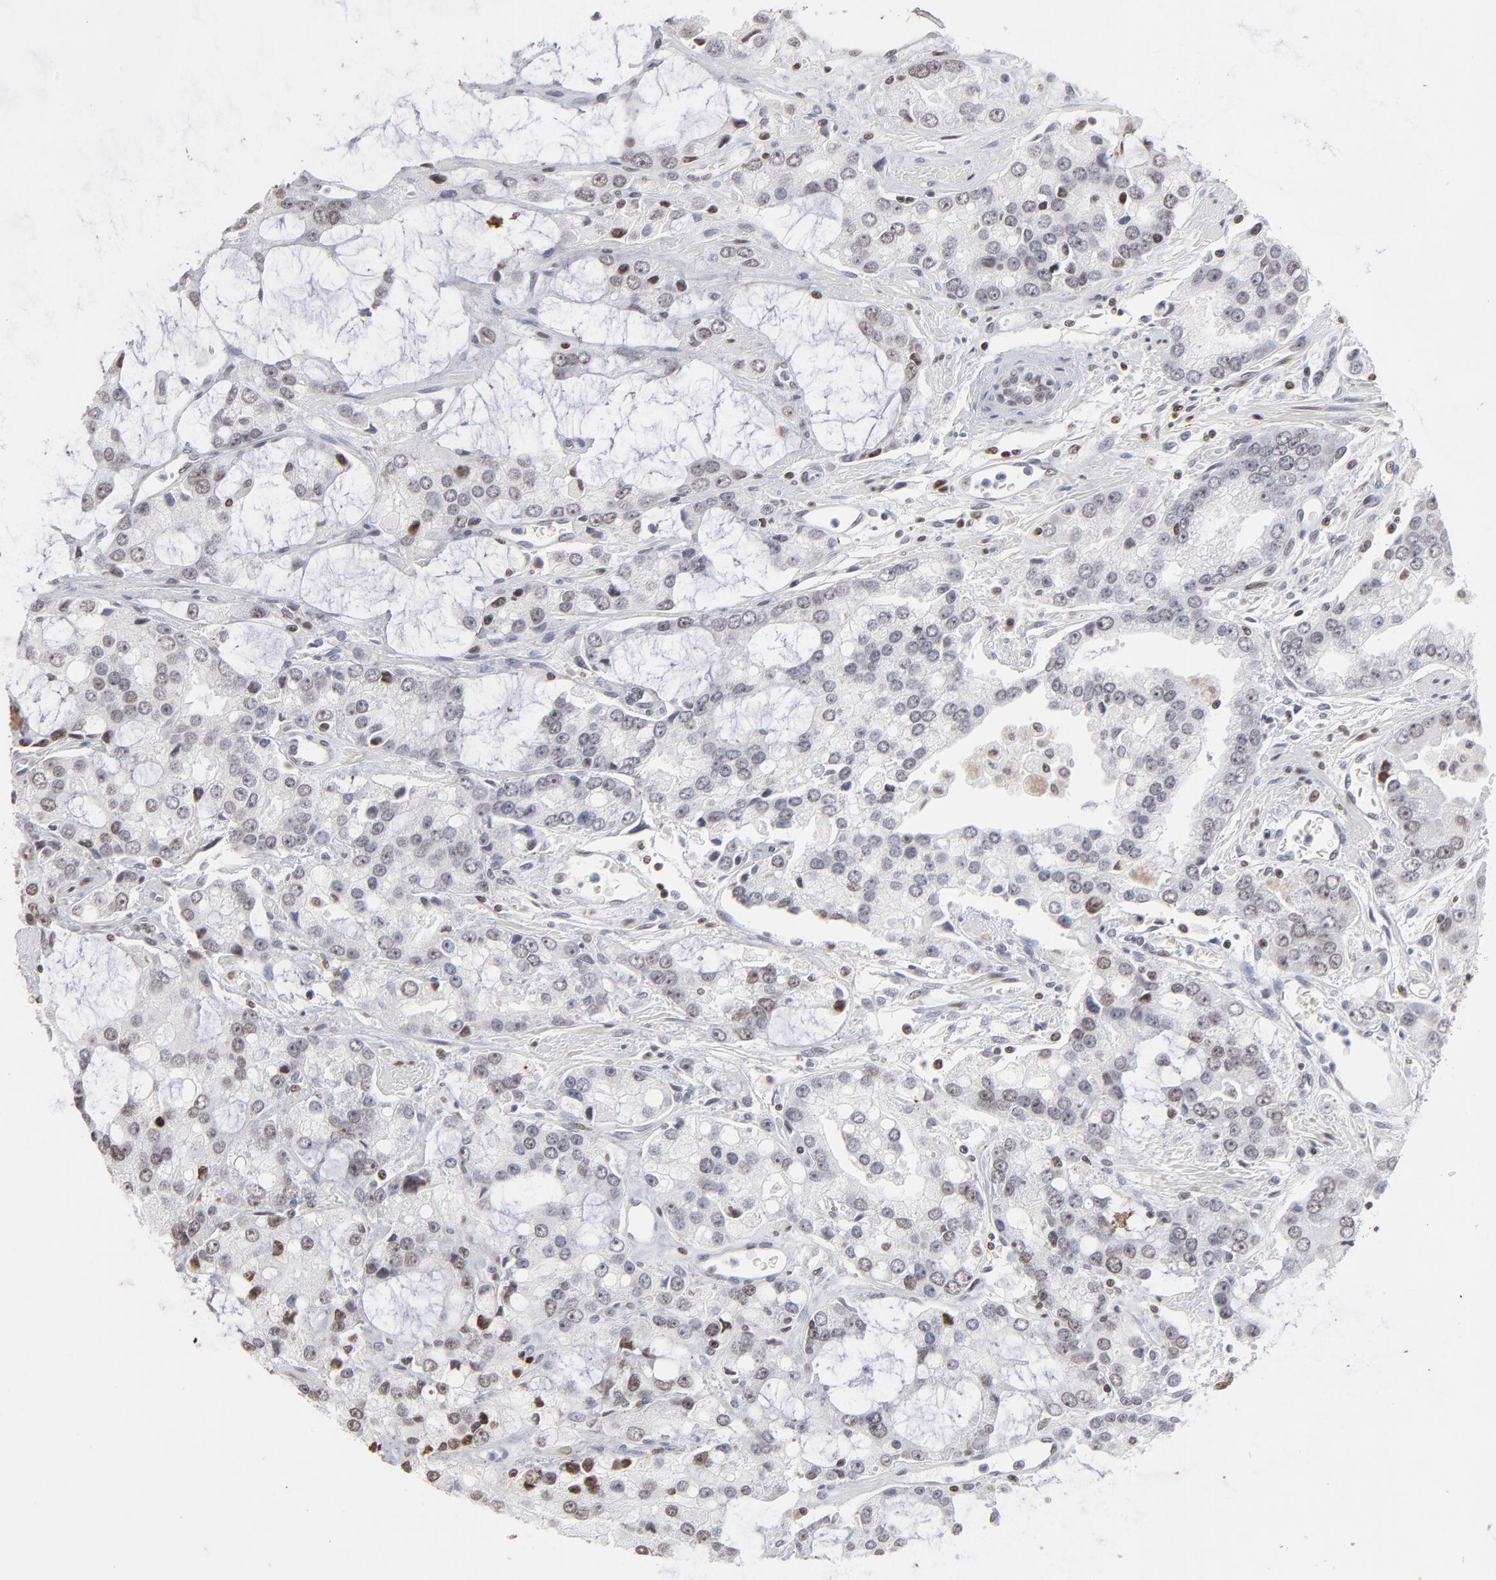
{"staining": {"intensity": "weak", "quantity": "<25%", "location": "nuclear"}, "tissue": "prostate cancer", "cell_type": "Tumor cells", "image_type": "cancer", "snomed": [{"axis": "morphology", "description": "Adenocarcinoma, High grade"}, {"axis": "topography", "description": "Prostate"}], "caption": "A photomicrograph of prostate cancer stained for a protein shows no brown staining in tumor cells. The staining is performed using DAB (3,3'-diaminobenzidine) brown chromogen with nuclei counter-stained in using hematoxylin.", "gene": "PARP1", "patient": {"sex": "male", "age": 67}}